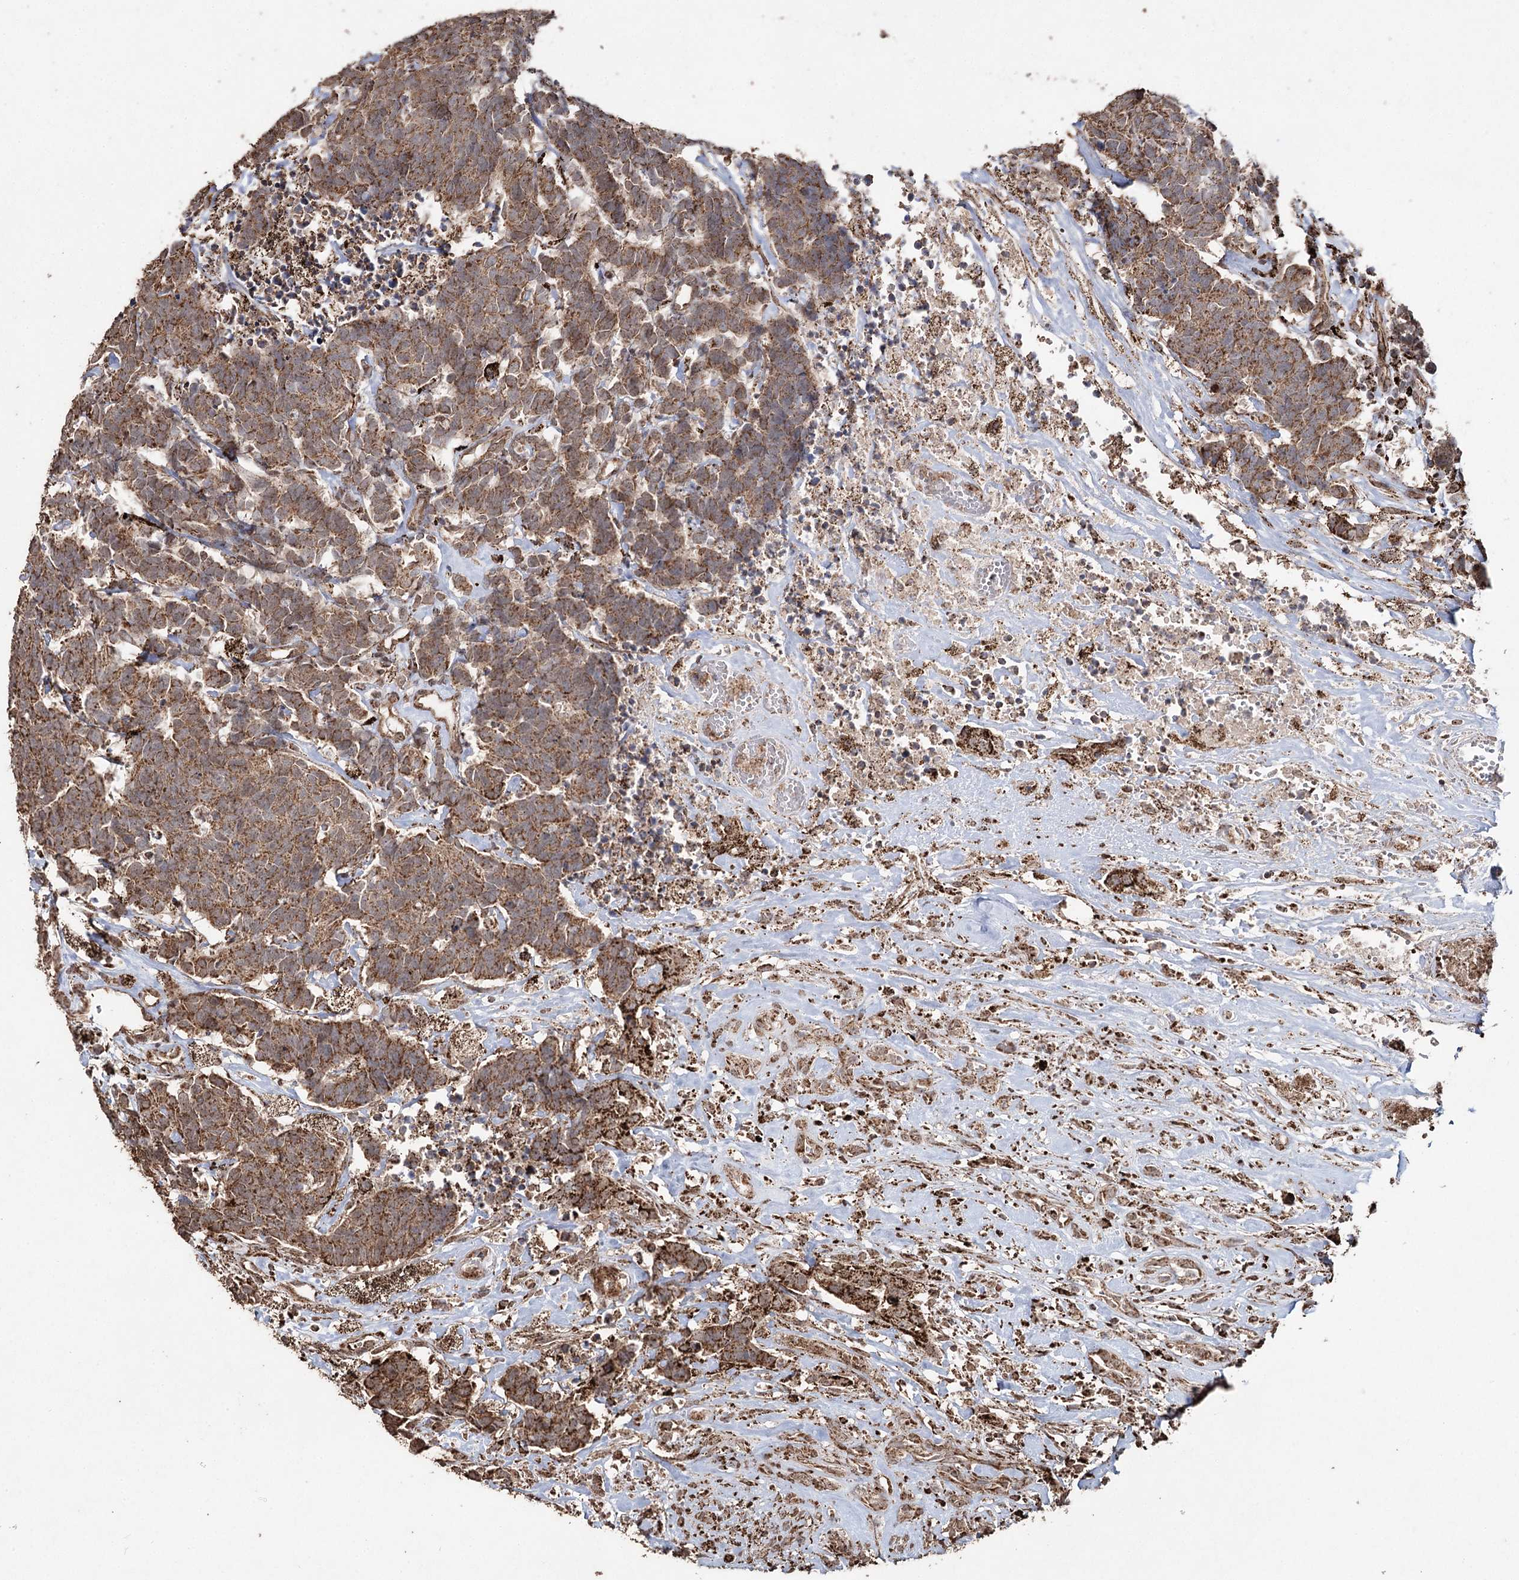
{"staining": {"intensity": "moderate", "quantity": ">75%", "location": "cytoplasmic/membranous"}, "tissue": "carcinoid", "cell_type": "Tumor cells", "image_type": "cancer", "snomed": [{"axis": "morphology", "description": "Carcinoma, NOS"}, {"axis": "morphology", "description": "Carcinoid, malignant, NOS"}, {"axis": "topography", "description": "Urinary bladder"}], "caption": "Protein expression analysis of carcinoid exhibits moderate cytoplasmic/membranous positivity in approximately >75% of tumor cells.", "gene": "SLF2", "patient": {"sex": "male", "age": 57}}